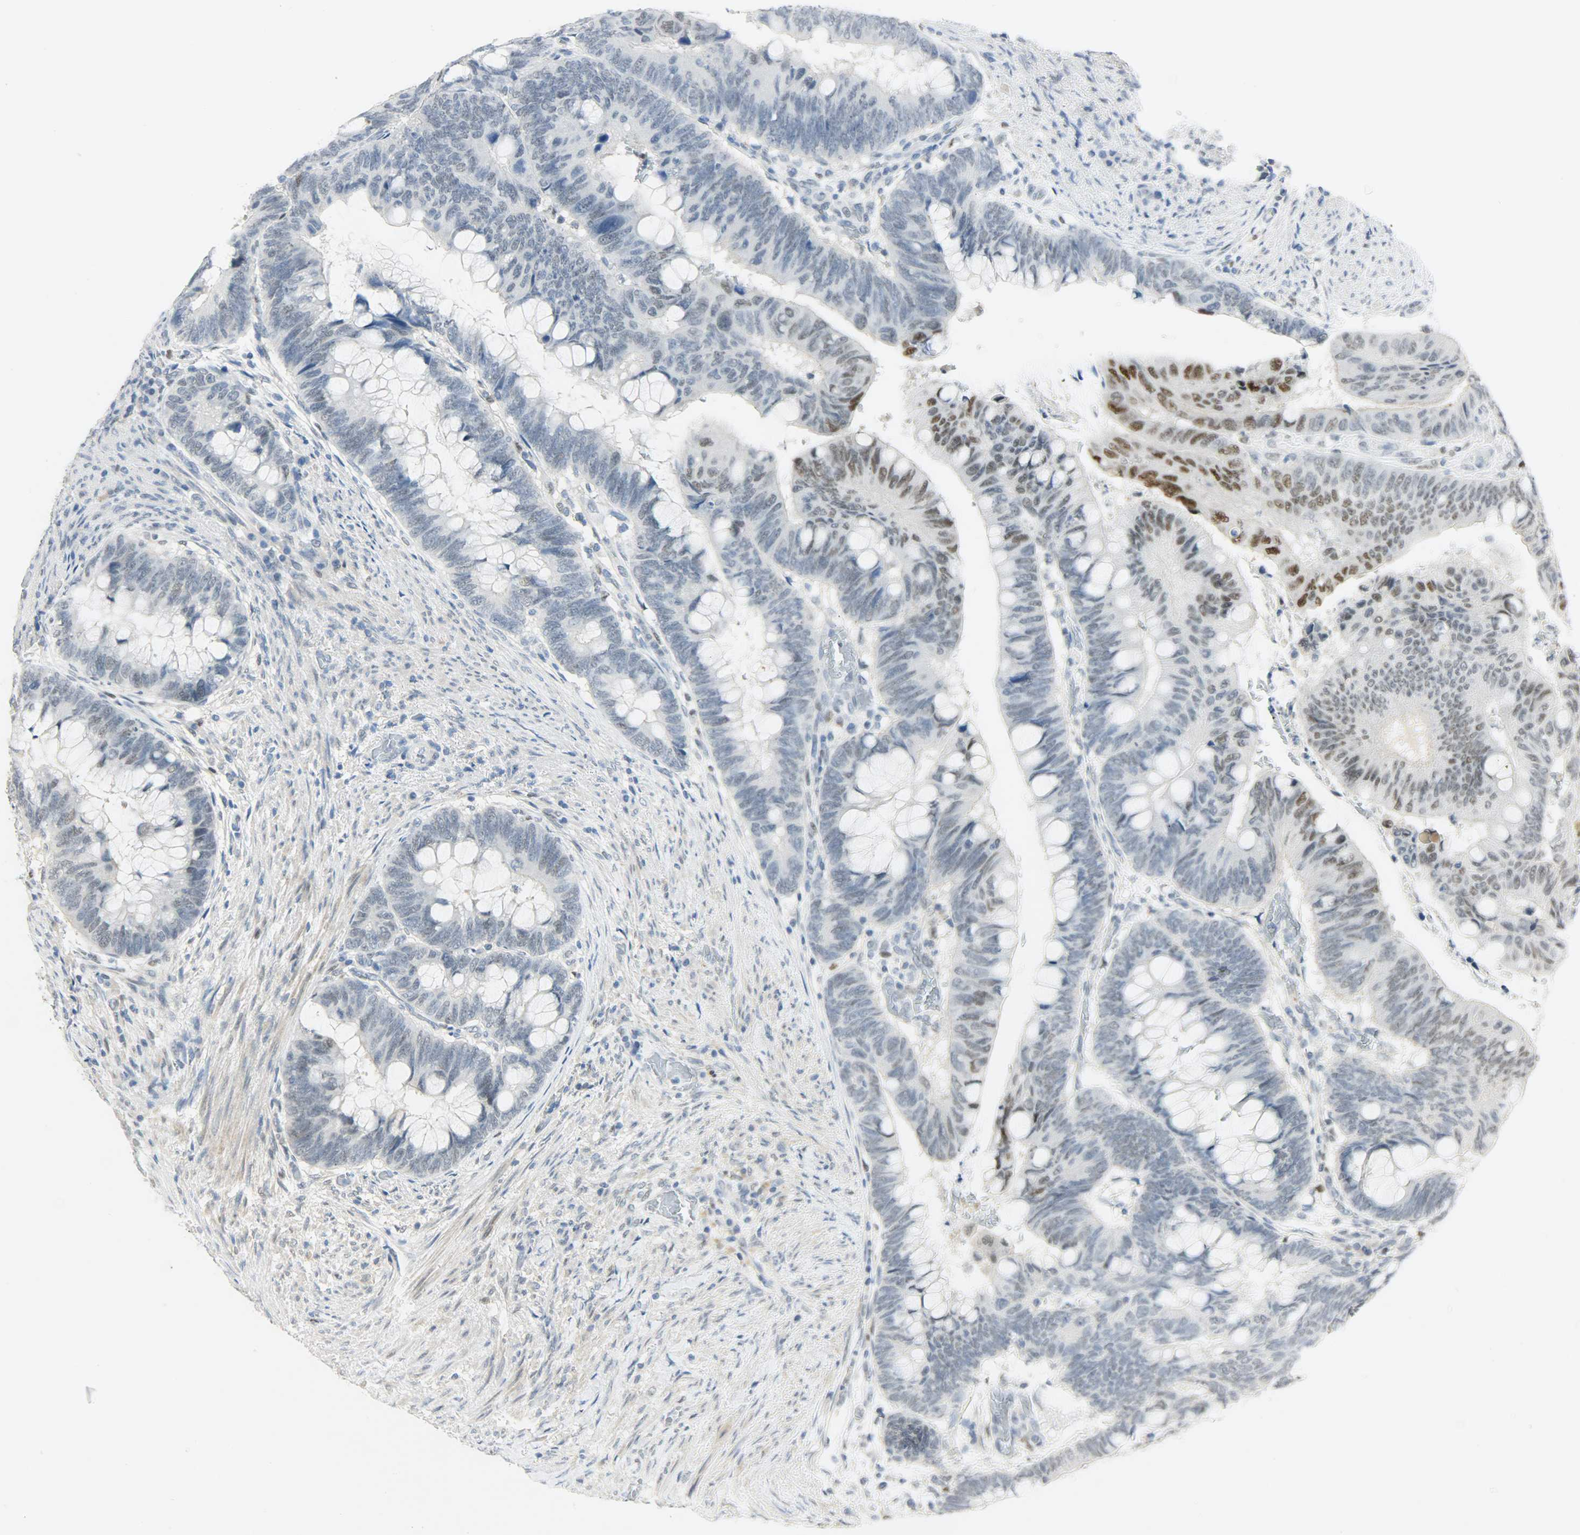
{"staining": {"intensity": "strong", "quantity": "<25%", "location": "nuclear"}, "tissue": "colorectal cancer", "cell_type": "Tumor cells", "image_type": "cancer", "snomed": [{"axis": "morphology", "description": "Normal tissue, NOS"}, {"axis": "morphology", "description": "Adenocarcinoma, NOS"}, {"axis": "topography", "description": "Rectum"}], "caption": "Colorectal cancer (adenocarcinoma) was stained to show a protein in brown. There is medium levels of strong nuclear expression in about <25% of tumor cells.", "gene": "PPARG", "patient": {"sex": "male", "age": 92}}